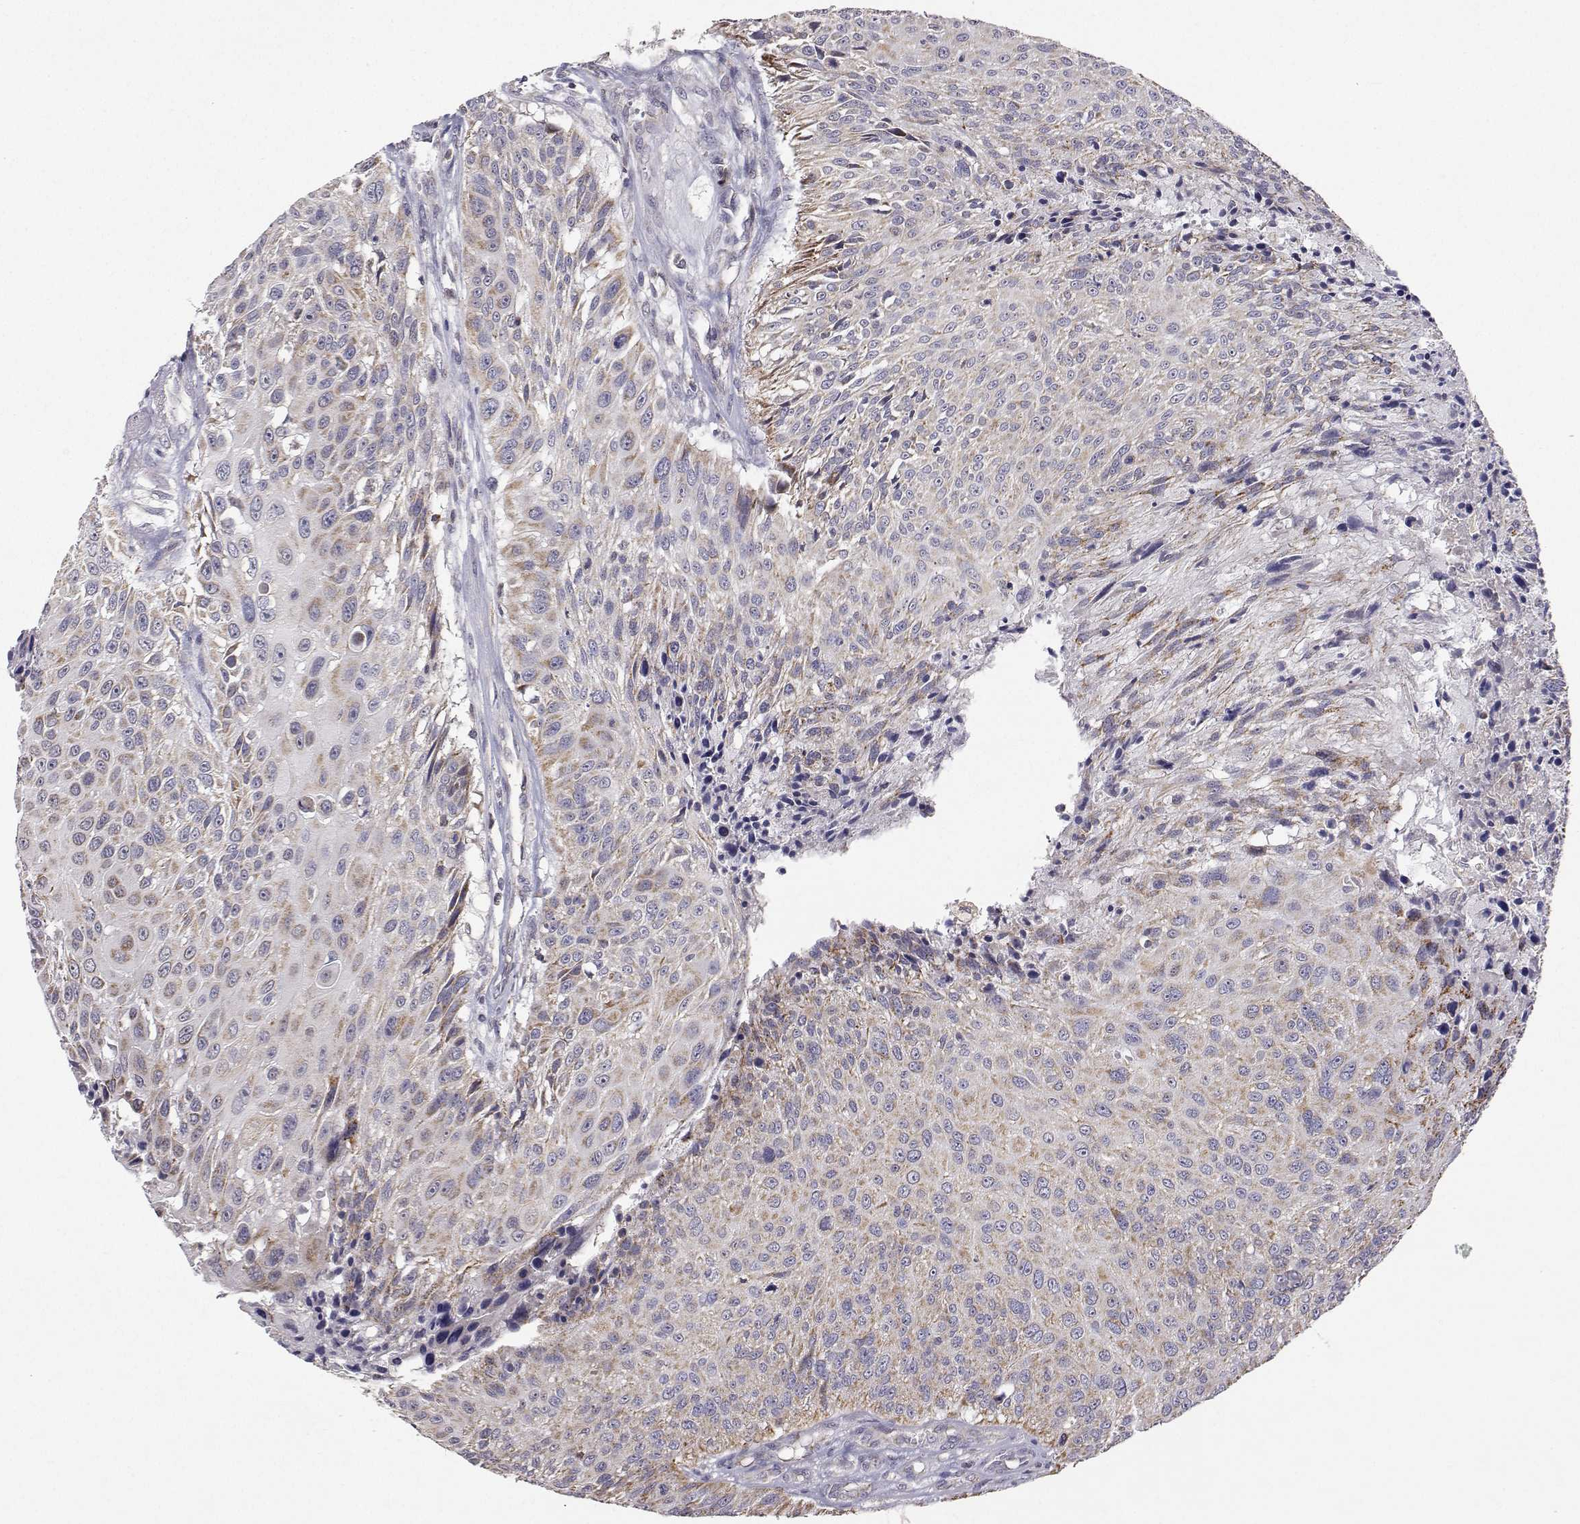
{"staining": {"intensity": "weak", "quantity": "25%-75%", "location": "cytoplasmic/membranous"}, "tissue": "urothelial cancer", "cell_type": "Tumor cells", "image_type": "cancer", "snomed": [{"axis": "morphology", "description": "Urothelial carcinoma, NOS"}, {"axis": "topography", "description": "Urinary bladder"}], "caption": "Weak cytoplasmic/membranous positivity is seen in about 25%-75% of tumor cells in urothelial cancer.", "gene": "MRPL3", "patient": {"sex": "male", "age": 55}}